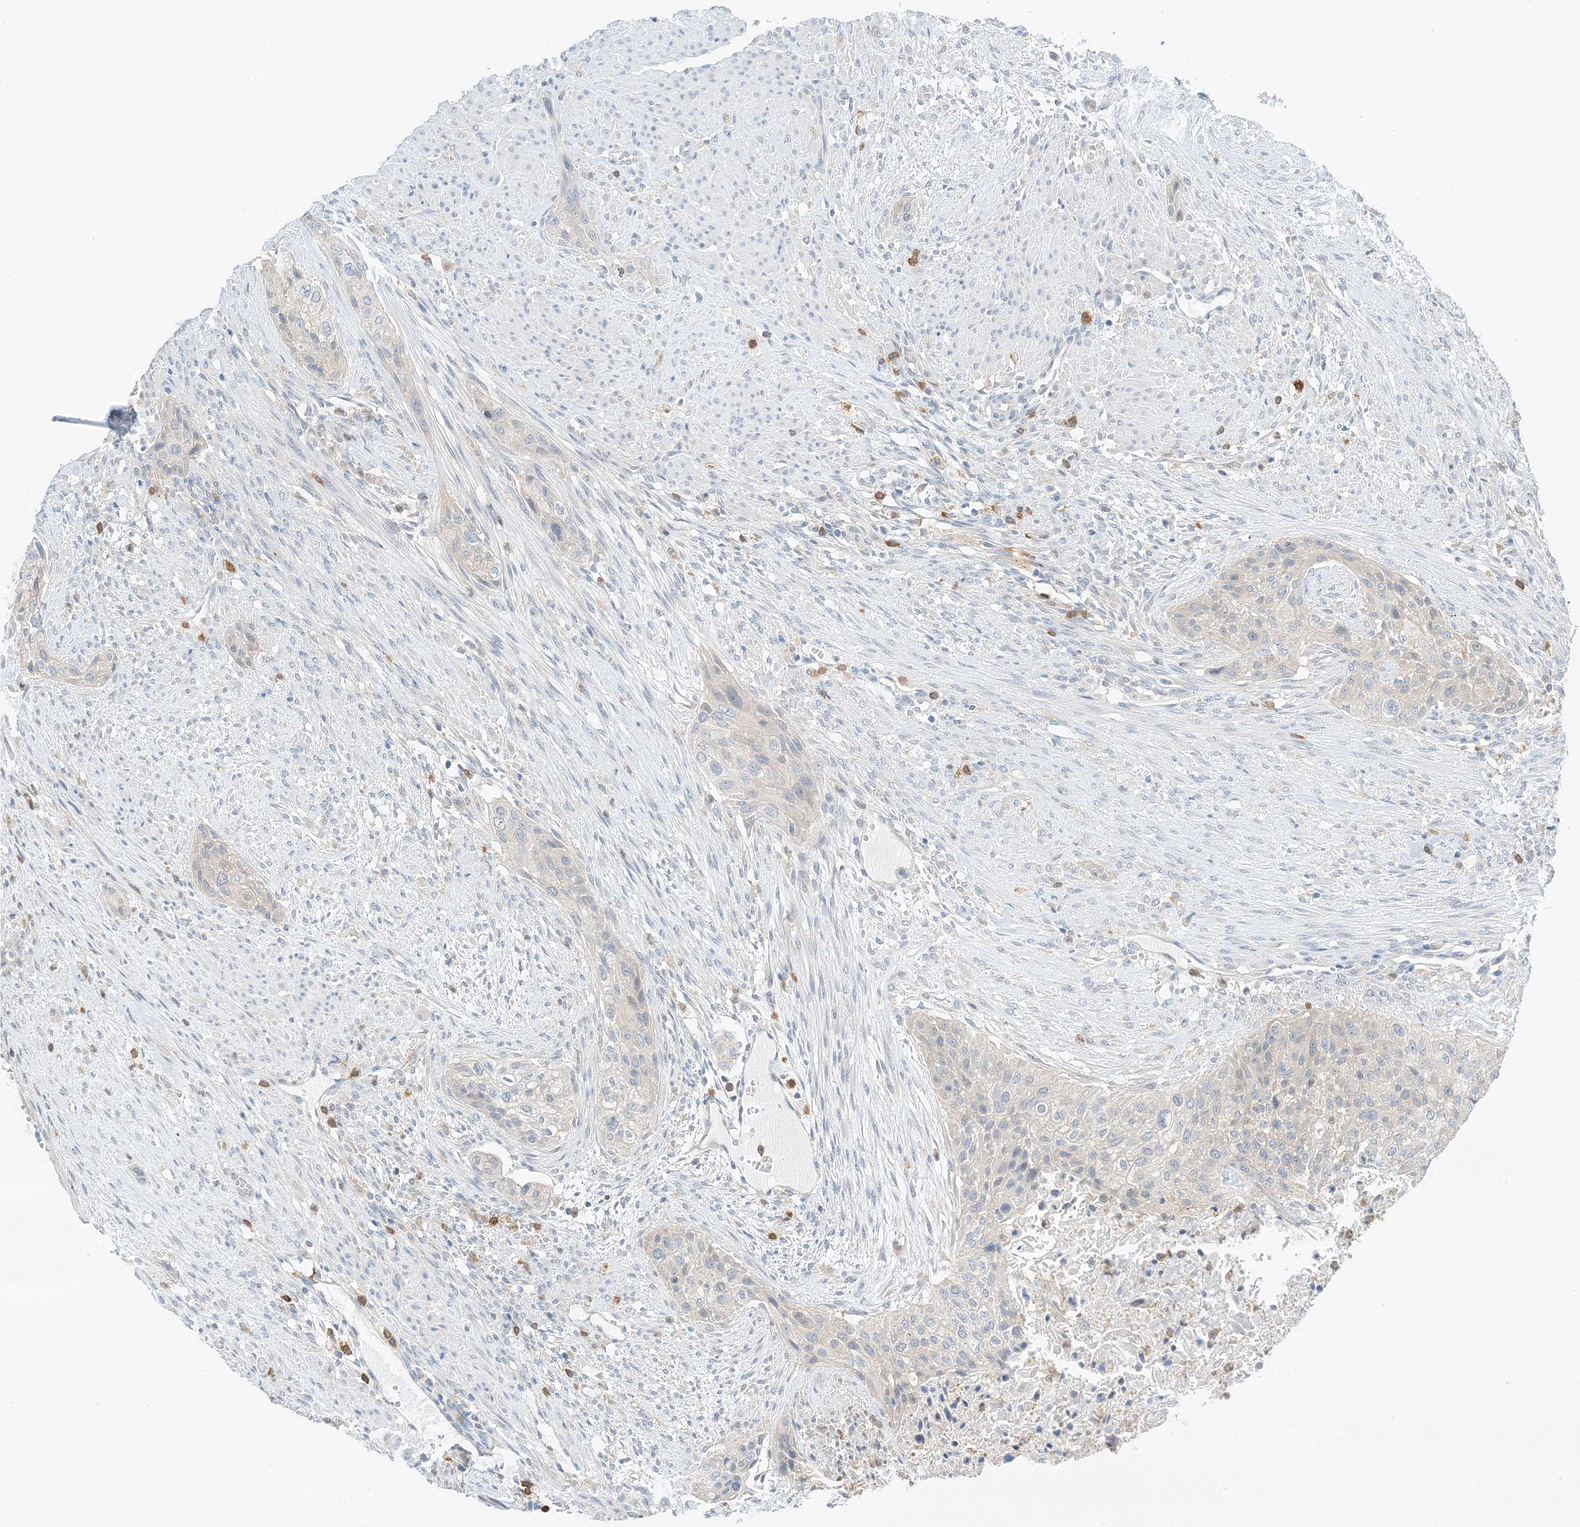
{"staining": {"intensity": "negative", "quantity": "none", "location": "none"}, "tissue": "urothelial cancer", "cell_type": "Tumor cells", "image_type": "cancer", "snomed": [{"axis": "morphology", "description": "Urothelial carcinoma, High grade"}, {"axis": "topography", "description": "Urinary bladder"}], "caption": "An IHC micrograph of urothelial cancer is shown. There is no staining in tumor cells of urothelial cancer.", "gene": "KIFBP", "patient": {"sex": "male", "age": 35}}